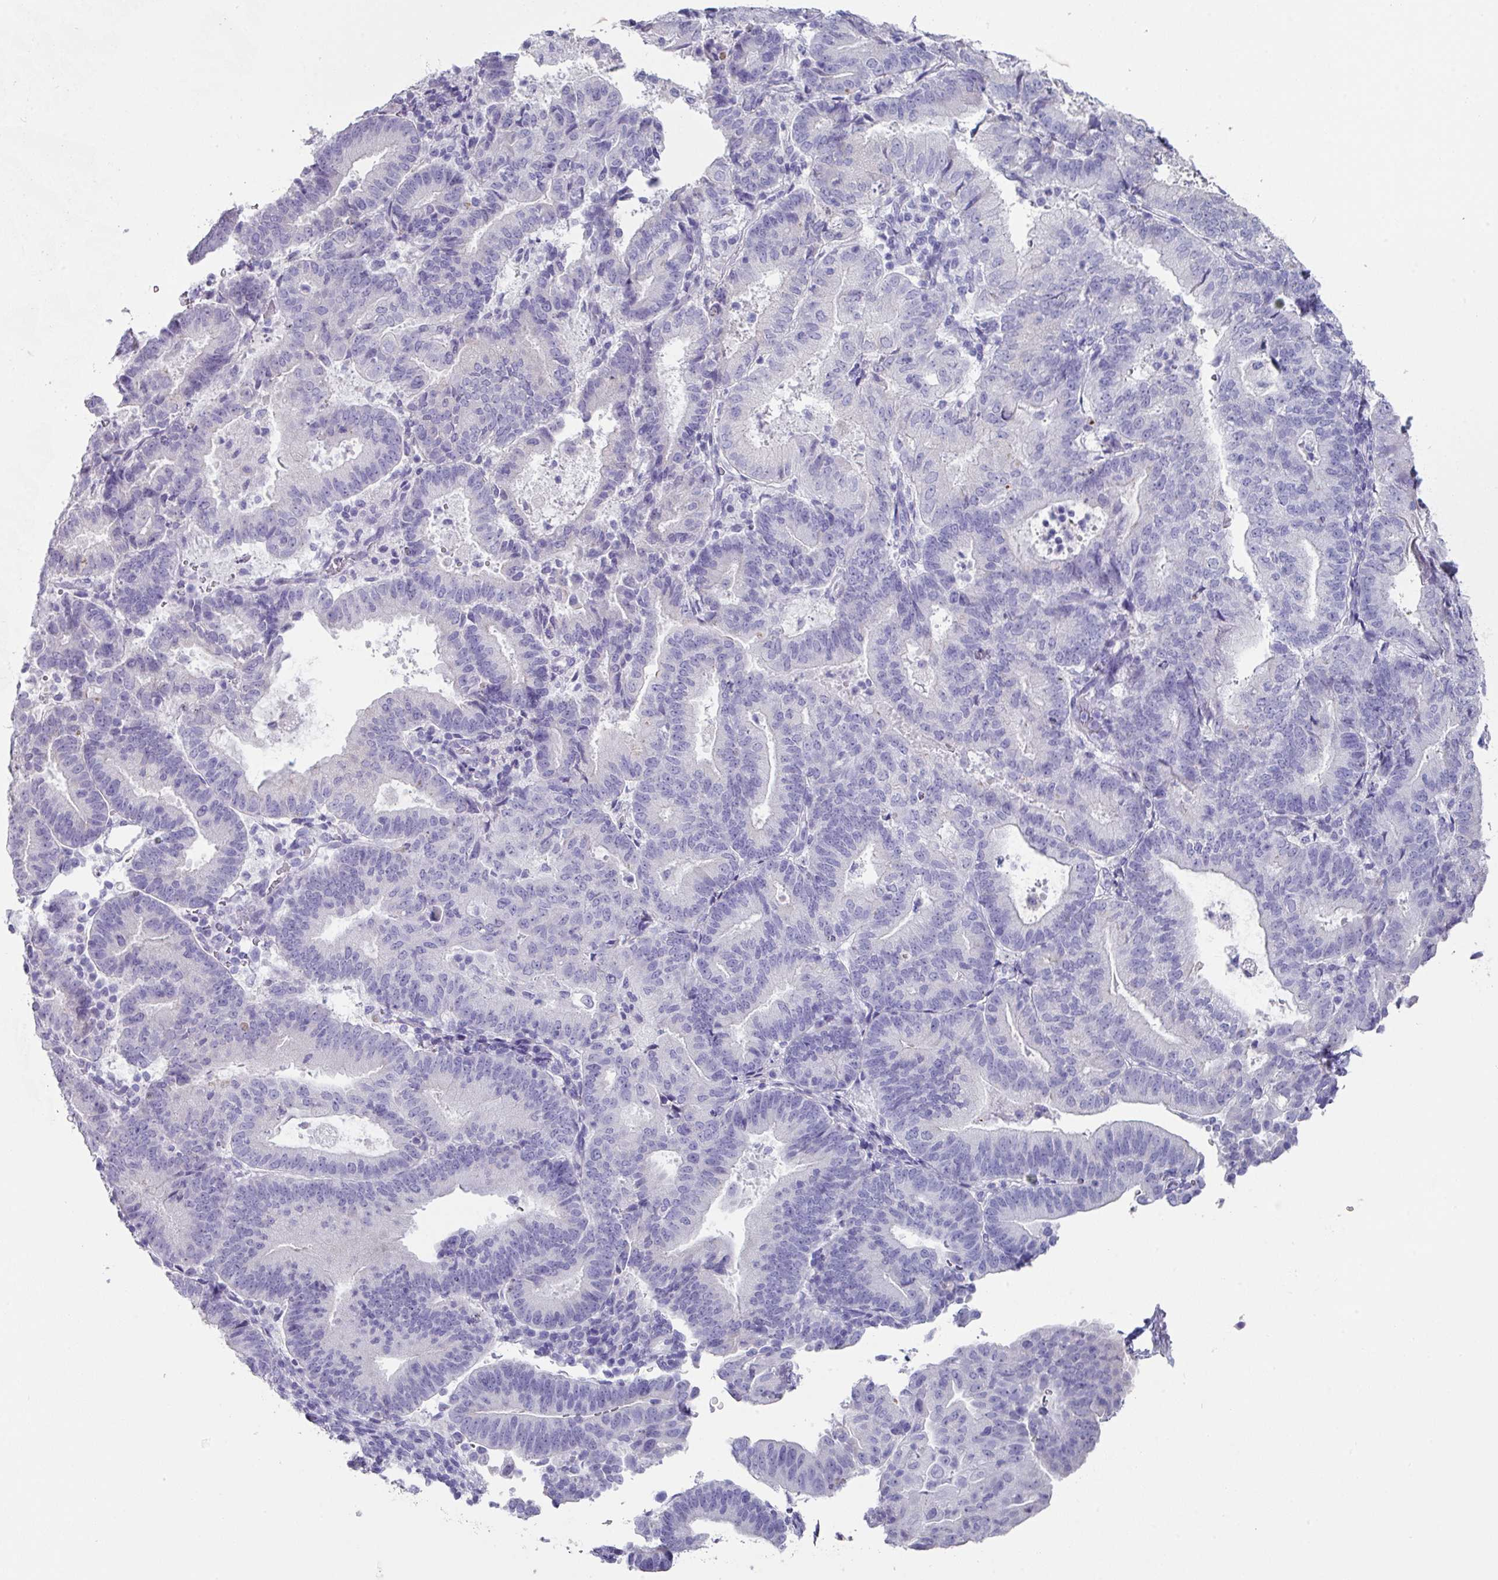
{"staining": {"intensity": "negative", "quantity": "none", "location": "none"}, "tissue": "endometrial cancer", "cell_type": "Tumor cells", "image_type": "cancer", "snomed": [{"axis": "morphology", "description": "Adenocarcinoma, NOS"}, {"axis": "topography", "description": "Endometrium"}], "caption": "IHC micrograph of human adenocarcinoma (endometrial) stained for a protein (brown), which displays no staining in tumor cells.", "gene": "PEX10", "patient": {"sex": "female", "age": 70}}